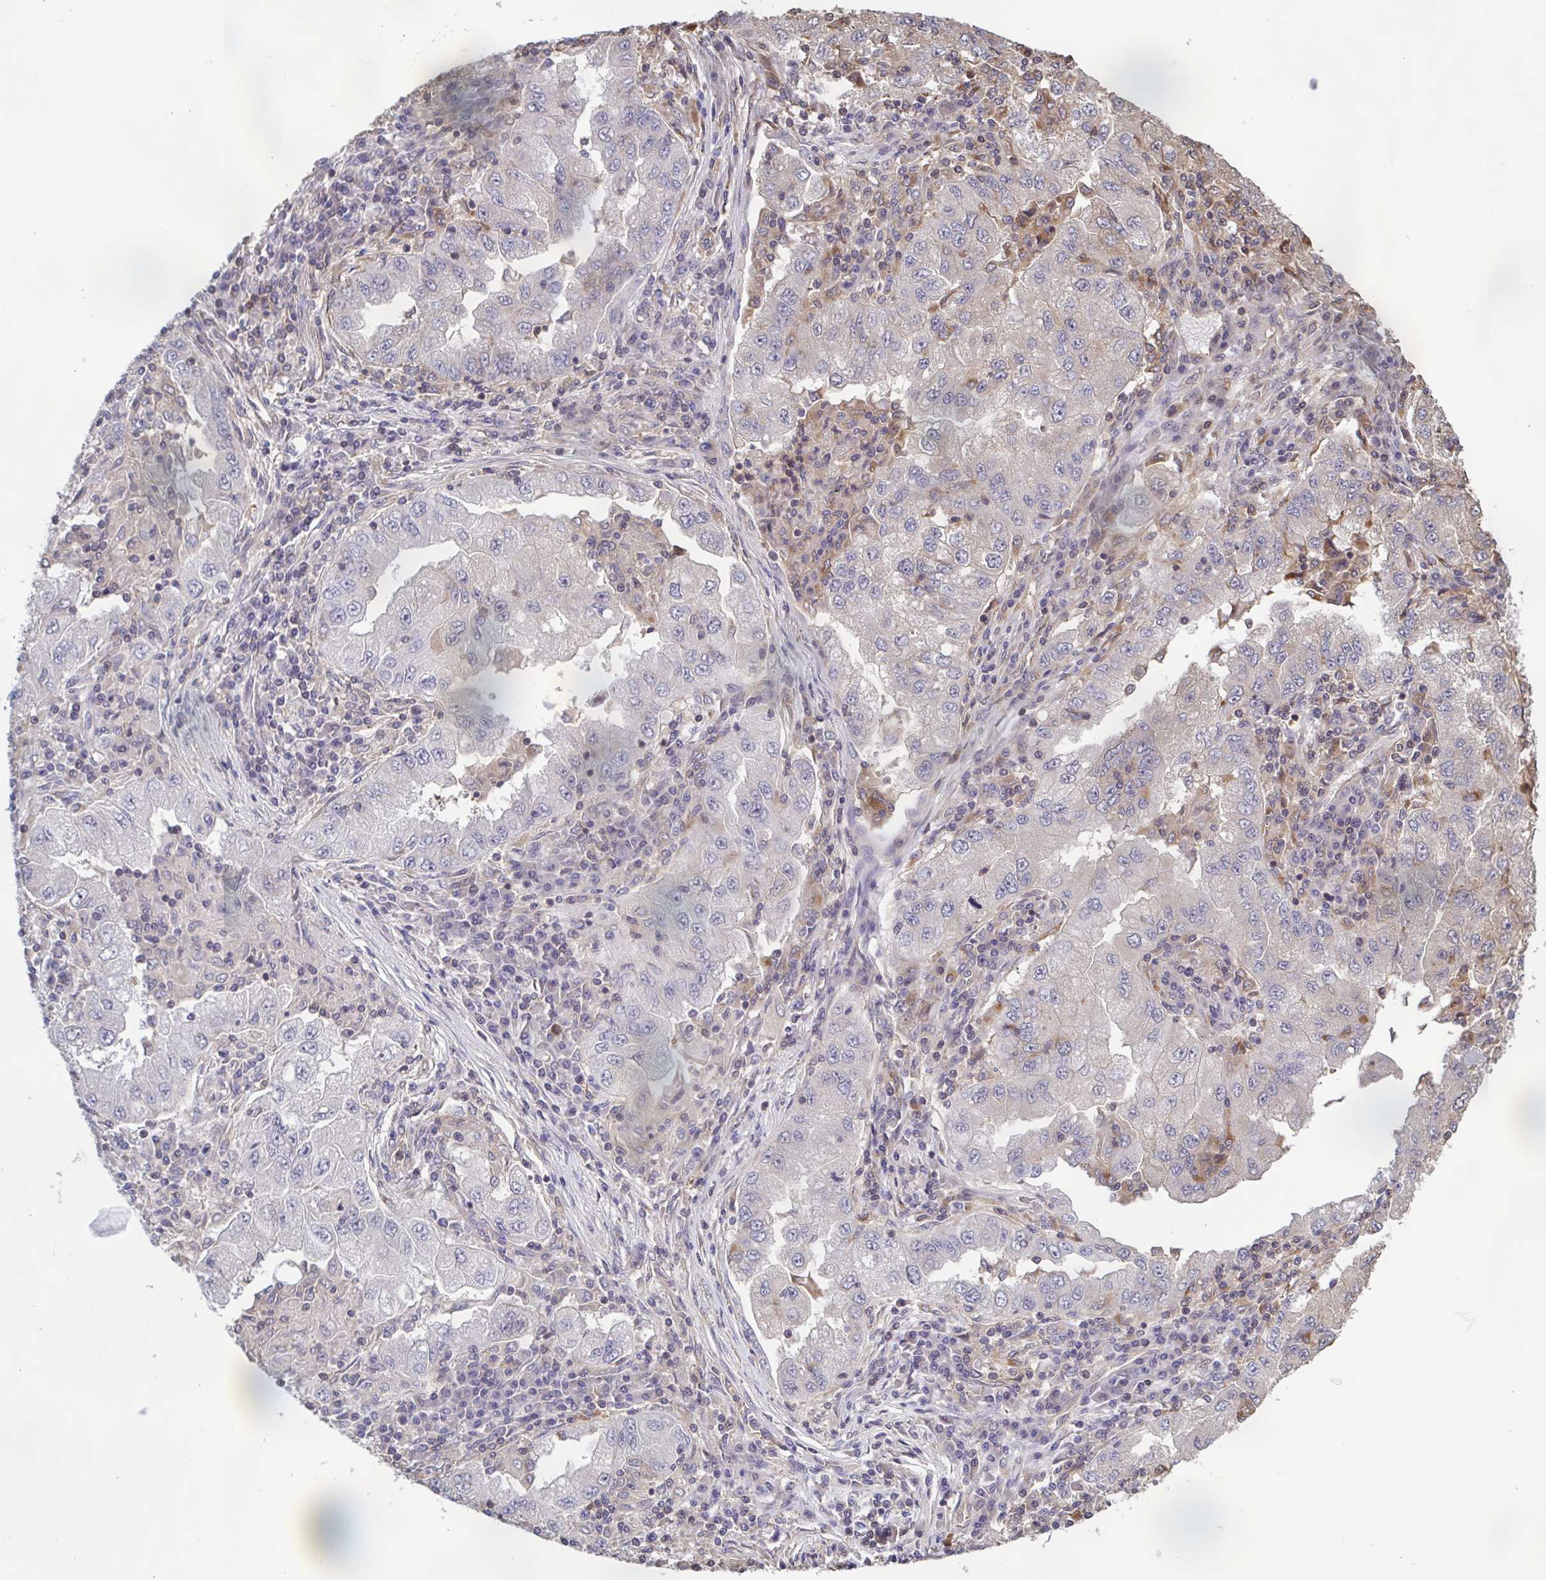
{"staining": {"intensity": "negative", "quantity": "none", "location": "none"}, "tissue": "lung cancer", "cell_type": "Tumor cells", "image_type": "cancer", "snomed": [{"axis": "morphology", "description": "Adenocarcinoma, NOS"}, {"axis": "morphology", "description": "Adenocarcinoma primary or metastatic"}, {"axis": "topography", "description": "Lung"}], "caption": "The photomicrograph demonstrates no staining of tumor cells in lung cancer.", "gene": "ZNF200", "patient": {"sex": "male", "age": 74}}